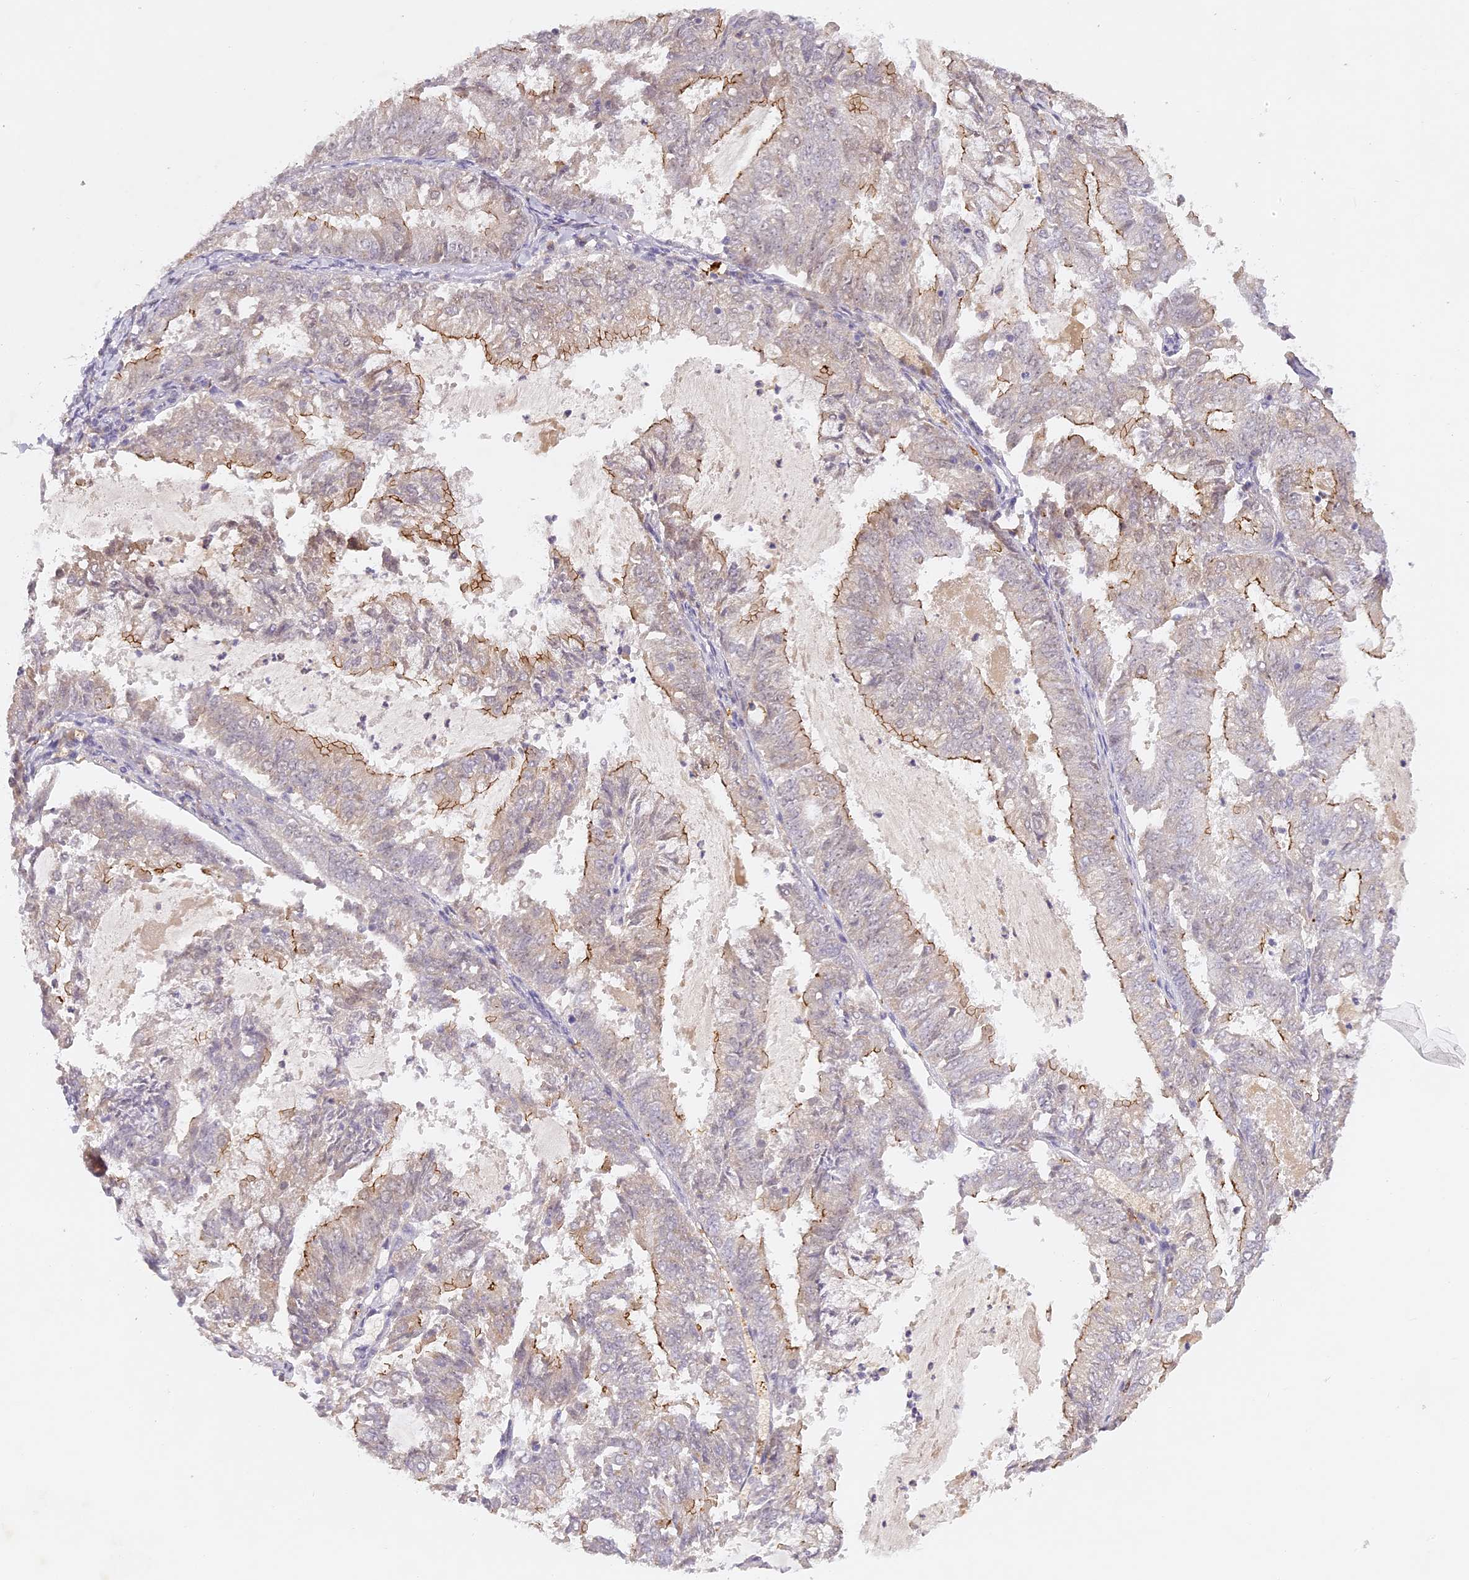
{"staining": {"intensity": "moderate", "quantity": "25%-75%", "location": "cytoplasmic/membranous"}, "tissue": "endometrial cancer", "cell_type": "Tumor cells", "image_type": "cancer", "snomed": [{"axis": "morphology", "description": "Adenocarcinoma, NOS"}, {"axis": "topography", "description": "Endometrium"}], "caption": "A brown stain shows moderate cytoplasmic/membranous positivity of a protein in human endometrial cancer tumor cells.", "gene": "ELL3", "patient": {"sex": "female", "age": 57}}